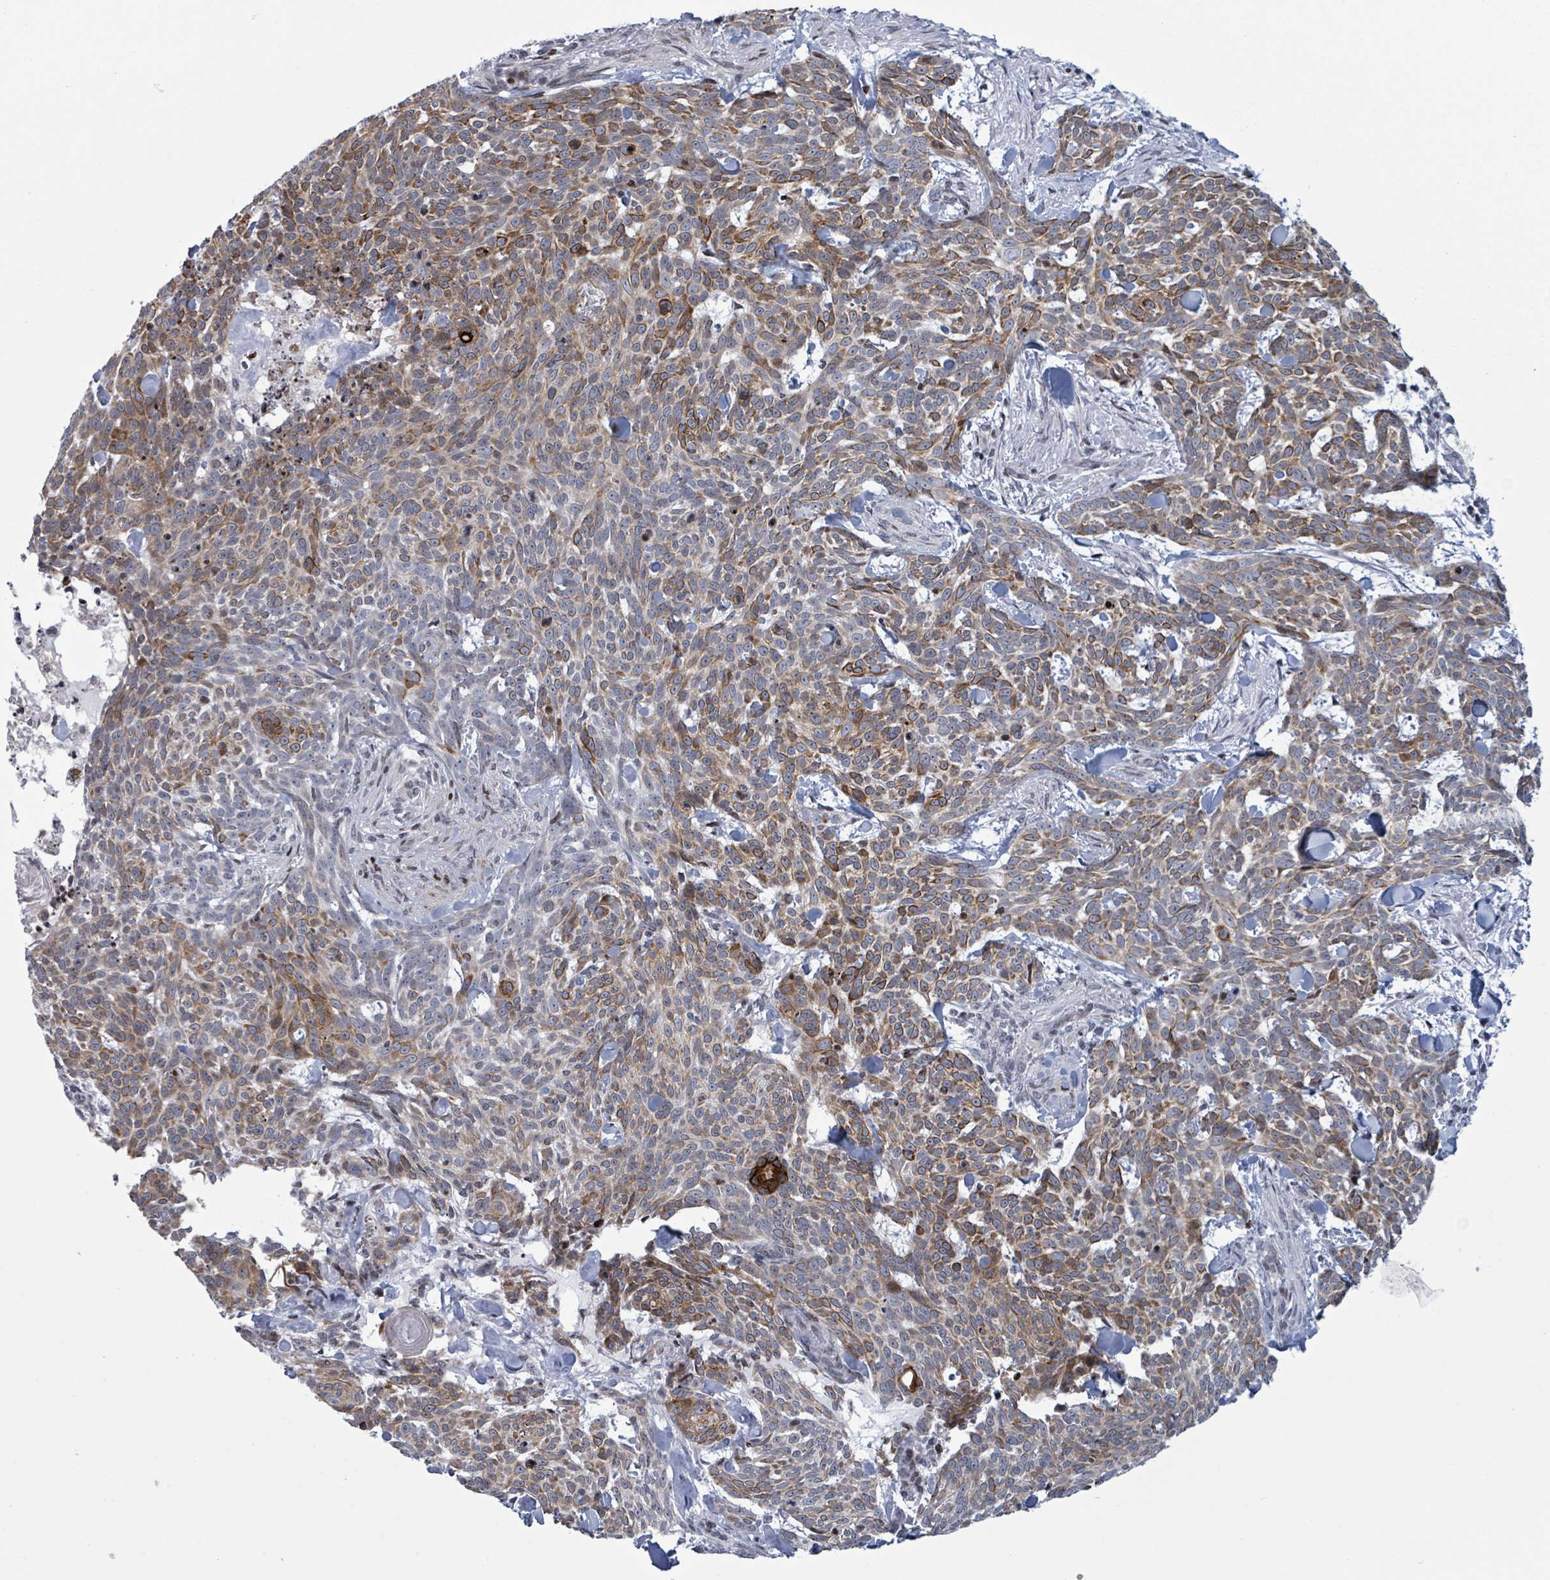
{"staining": {"intensity": "moderate", "quantity": ">75%", "location": "cytoplasmic/membranous"}, "tissue": "skin cancer", "cell_type": "Tumor cells", "image_type": "cancer", "snomed": [{"axis": "morphology", "description": "Basal cell carcinoma"}, {"axis": "topography", "description": "Skin"}], "caption": "Protein staining shows moderate cytoplasmic/membranous positivity in approximately >75% of tumor cells in basal cell carcinoma (skin). The staining was performed using DAB, with brown indicating positive protein expression. Nuclei are stained blue with hematoxylin.", "gene": "FNDC4", "patient": {"sex": "female", "age": 93}}